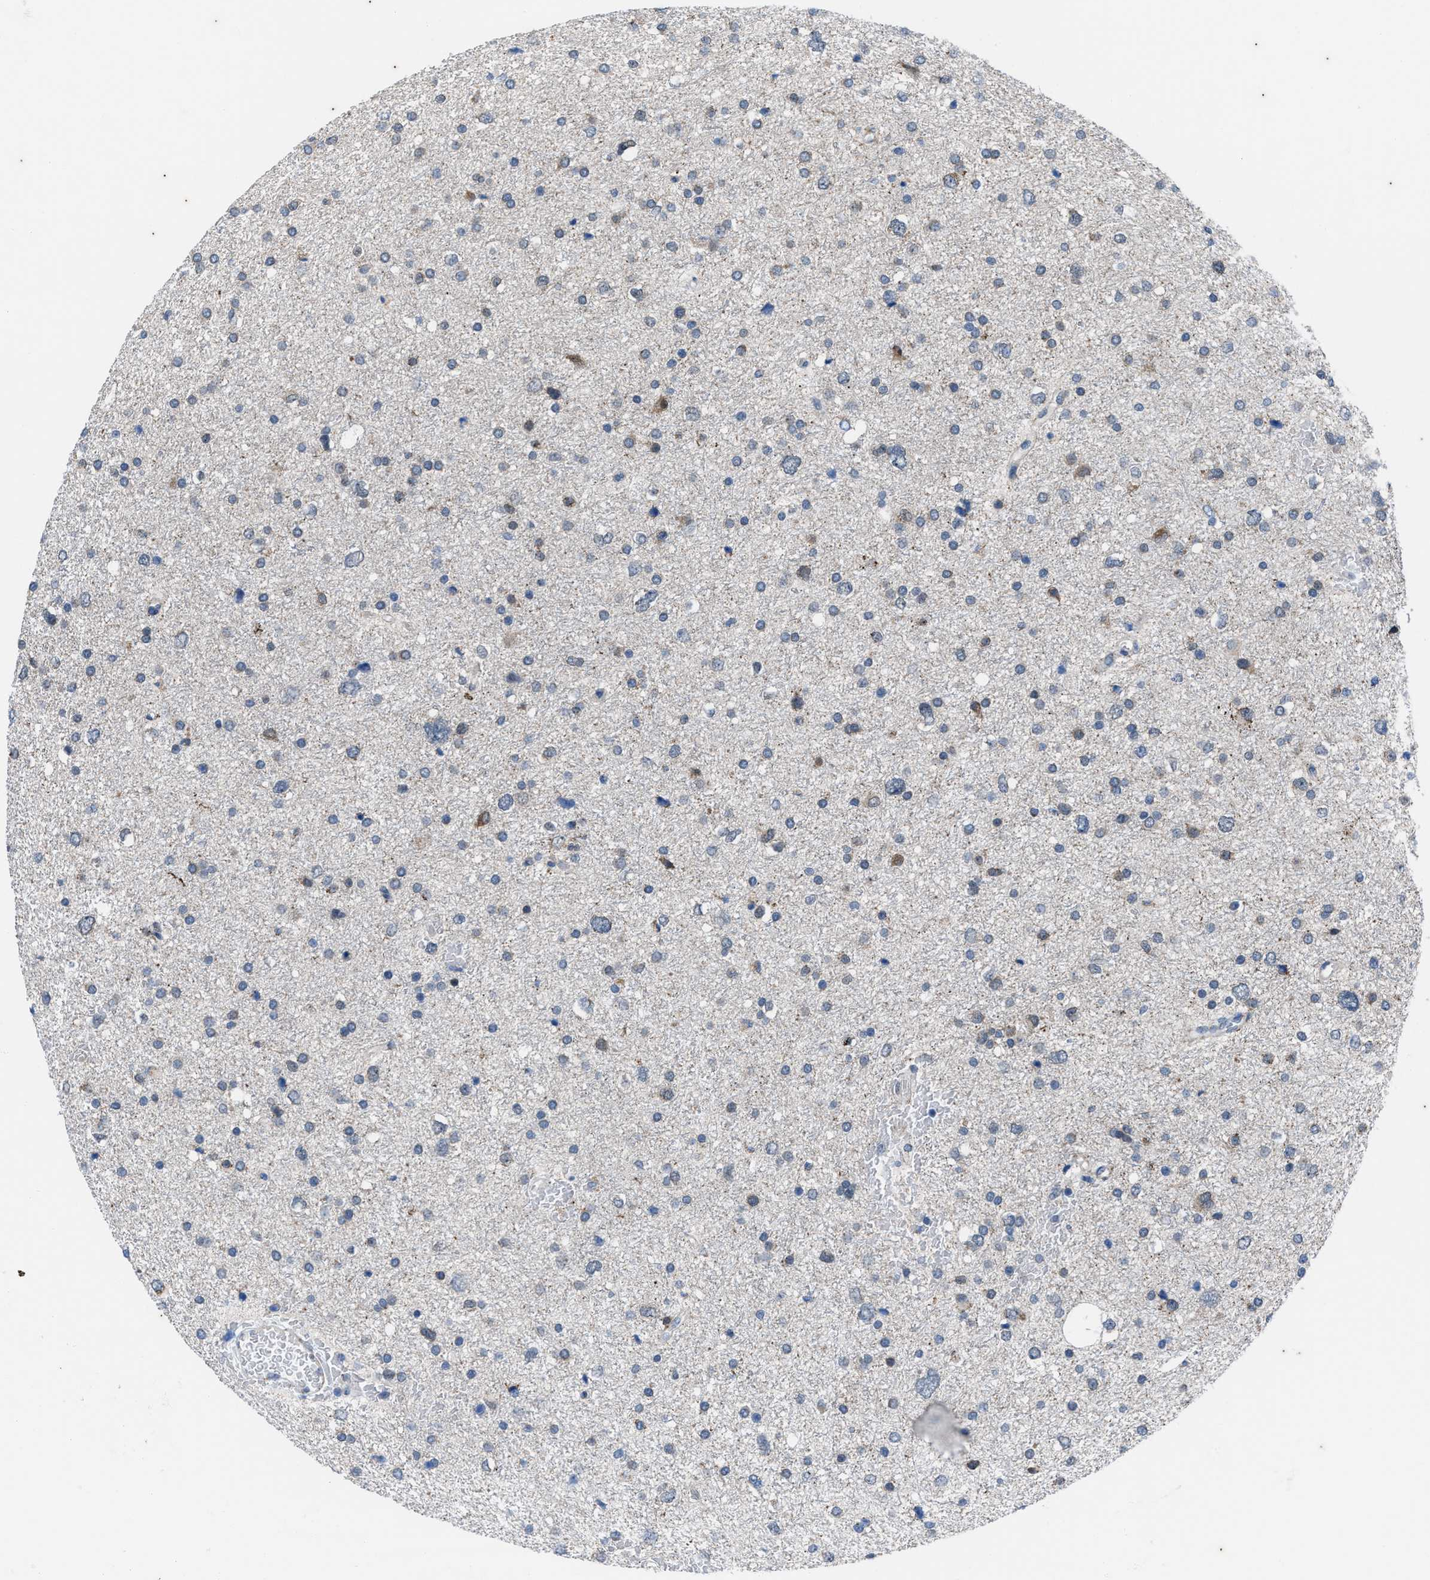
{"staining": {"intensity": "negative", "quantity": "none", "location": "none"}, "tissue": "glioma", "cell_type": "Tumor cells", "image_type": "cancer", "snomed": [{"axis": "morphology", "description": "Glioma, malignant, Low grade"}, {"axis": "topography", "description": "Brain"}], "caption": "Immunohistochemical staining of malignant low-grade glioma exhibits no significant expression in tumor cells.", "gene": "KIF24", "patient": {"sex": "female", "age": 37}}